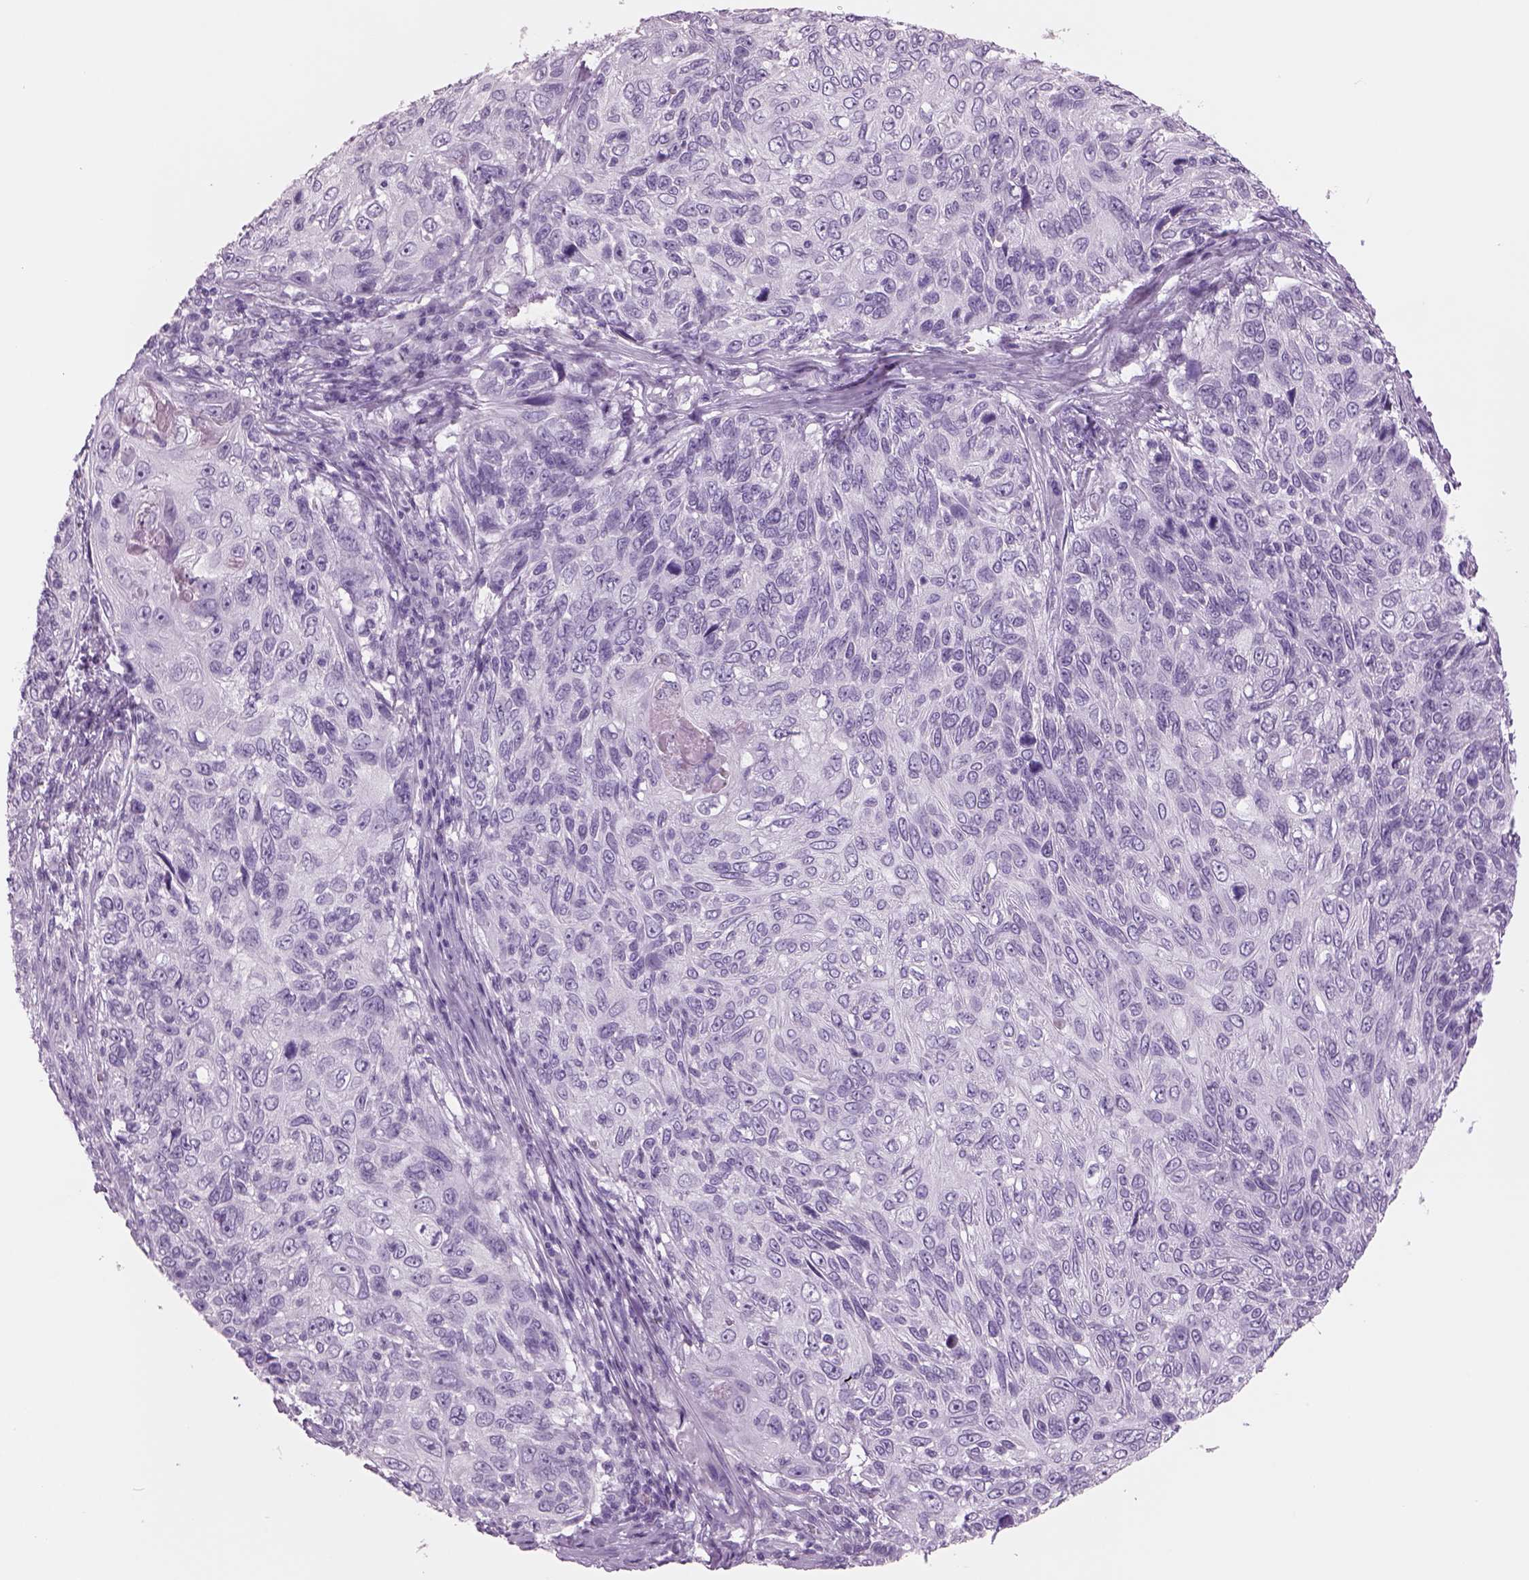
{"staining": {"intensity": "negative", "quantity": "none", "location": "none"}, "tissue": "skin cancer", "cell_type": "Tumor cells", "image_type": "cancer", "snomed": [{"axis": "morphology", "description": "Squamous cell carcinoma, NOS"}, {"axis": "topography", "description": "Skin"}], "caption": "IHC image of skin cancer (squamous cell carcinoma) stained for a protein (brown), which exhibits no staining in tumor cells. (Stains: DAB immunohistochemistry with hematoxylin counter stain, Microscopy: brightfield microscopy at high magnification).", "gene": "RHO", "patient": {"sex": "male", "age": 92}}